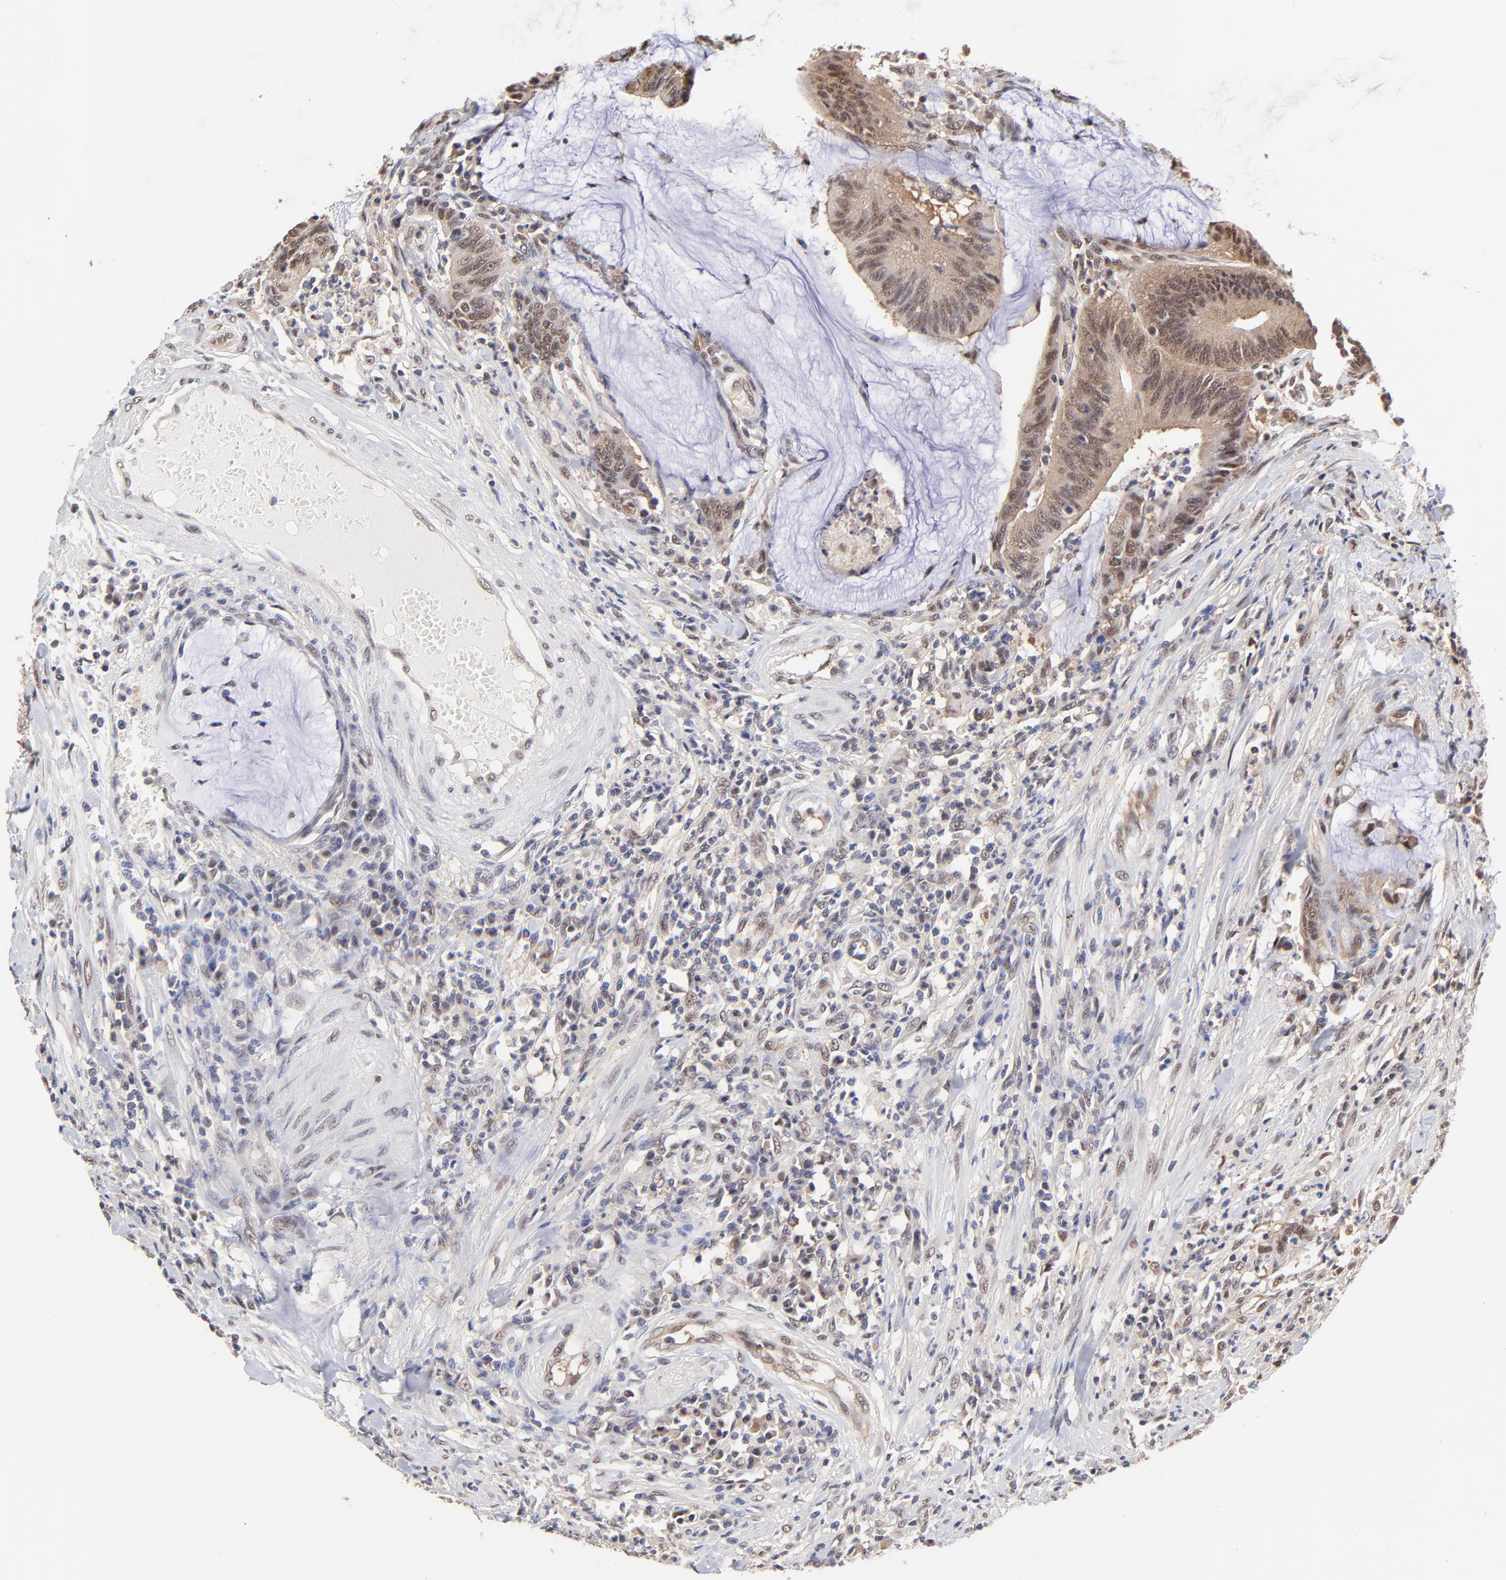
{"staining": {"intensity": "weak", "quantity": ">75%", "location": "cytoplasmic/membranous,nuclear"}, "tissue": "colorectal cancer", "cell_type": "Tumor cells", "image_type": "cancer", "snomed": [{"axis": "morphology", "description": "Adenocarcinoma, NOS"}, {"axis": "topography", "description": "Rectum"}], "caption": "Approximately >75% of tumor cells in human colorectal cancer display weak cytoplasmic/membranous and nuclear protein staining as visualized by brown immunohistochemical staining.", "gene": "PSMC4", "patient": {"sex": "female", "age": 66}}